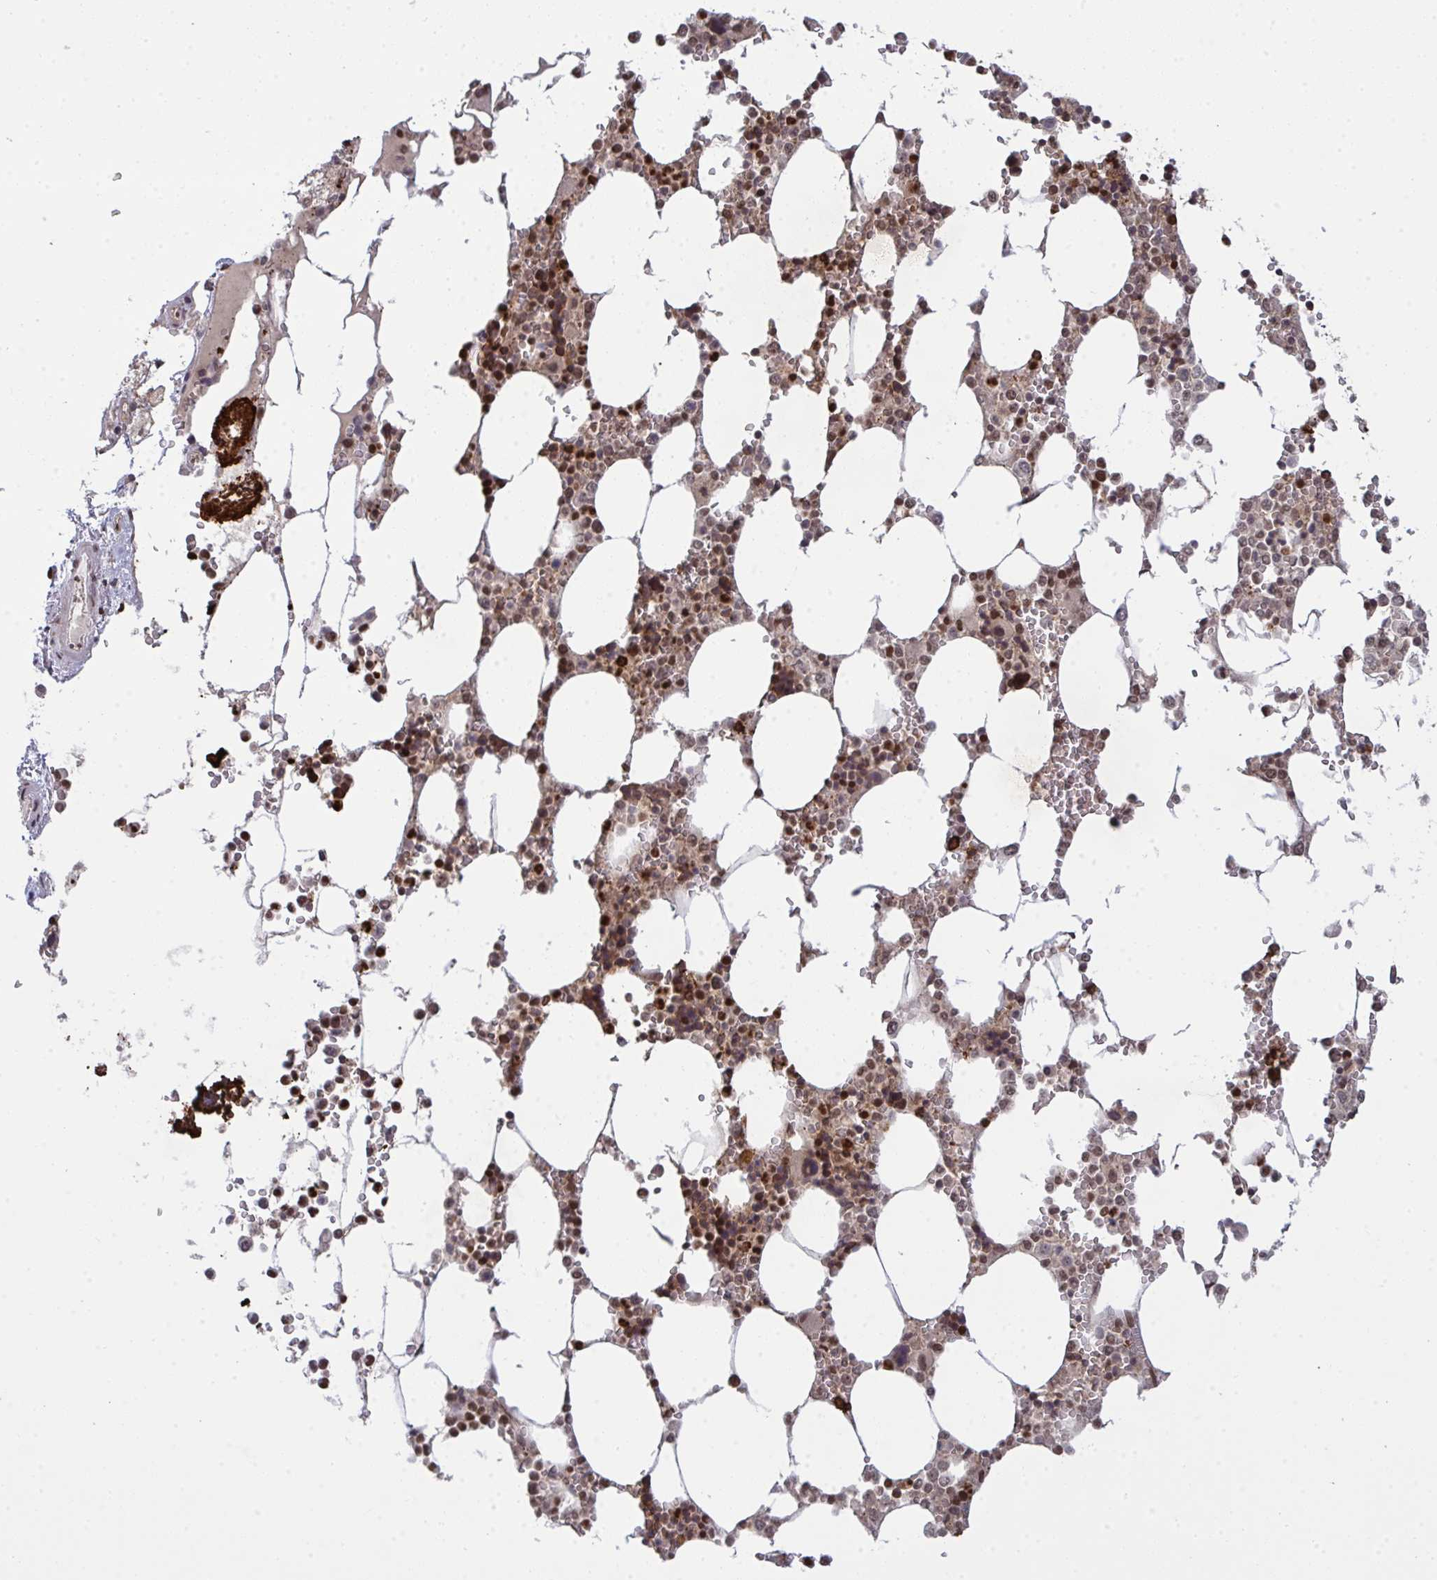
{"staining": {"intensity": "strong", "quantity": "25%-75%", "location": "cytoplasmic/membranous"}, "tissue": "bone marrow", "cell_type": "Hematopoietic cells", "image_type": "normal", "snomed": [{"axis": "morphology", "description": "Normal tissue, NOS"}, {"axis": "topography", "description": "Bone marrow"}], "caption": "Immunohistochemistry image of benign human bone marrow stained for a protein (brown), which demonstrates high levels of strong cytoplasmic/membranous positivity in about 25%-75% of hematopoietic cells.", "gene": "UXT", "patient": {"sex": "male", "age": 64}}